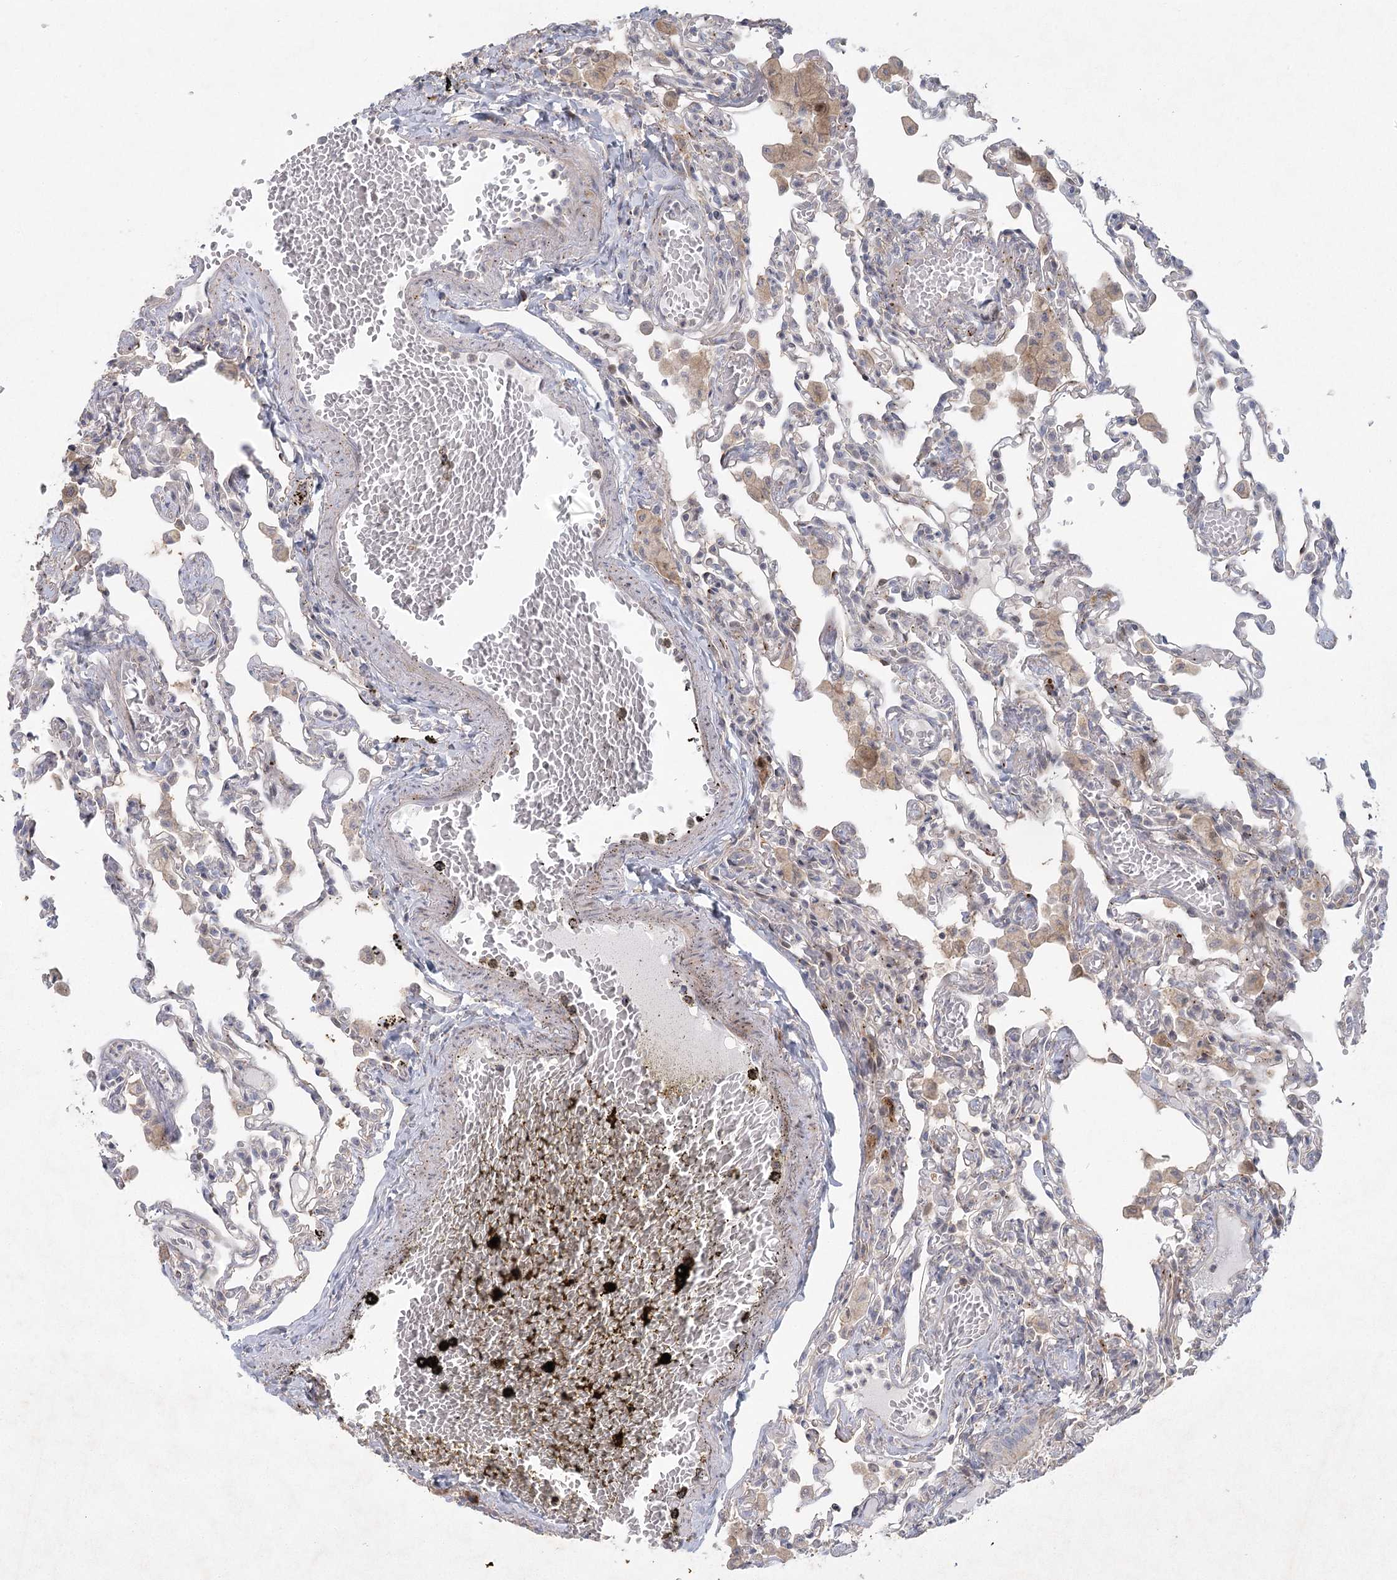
{"staining": {"intensity": "moderate", "quantity": "<25%", "location": "cytoplasmic/membranous"}, "tissue": "lung", "cell_type": "Alveolar cells", "image_type": "normal", "snomed": [{"axis": "morphology", "description": "Normal tissue, NOS"}, {"axis": "topography", "description": "Bronchus"}, {"axis": "topography", "description": "Lung"}], "caption": "Lung stained with DAB (3,3'-diaminobenzidine) immunohistochemistry (IHC) exhibits low levels of moderate cytoplasmic/membranous positivity in approximately <25% of alveolar cells.", "gene": "FAM110C", "patient": {"sex": "female", "age": 49}}